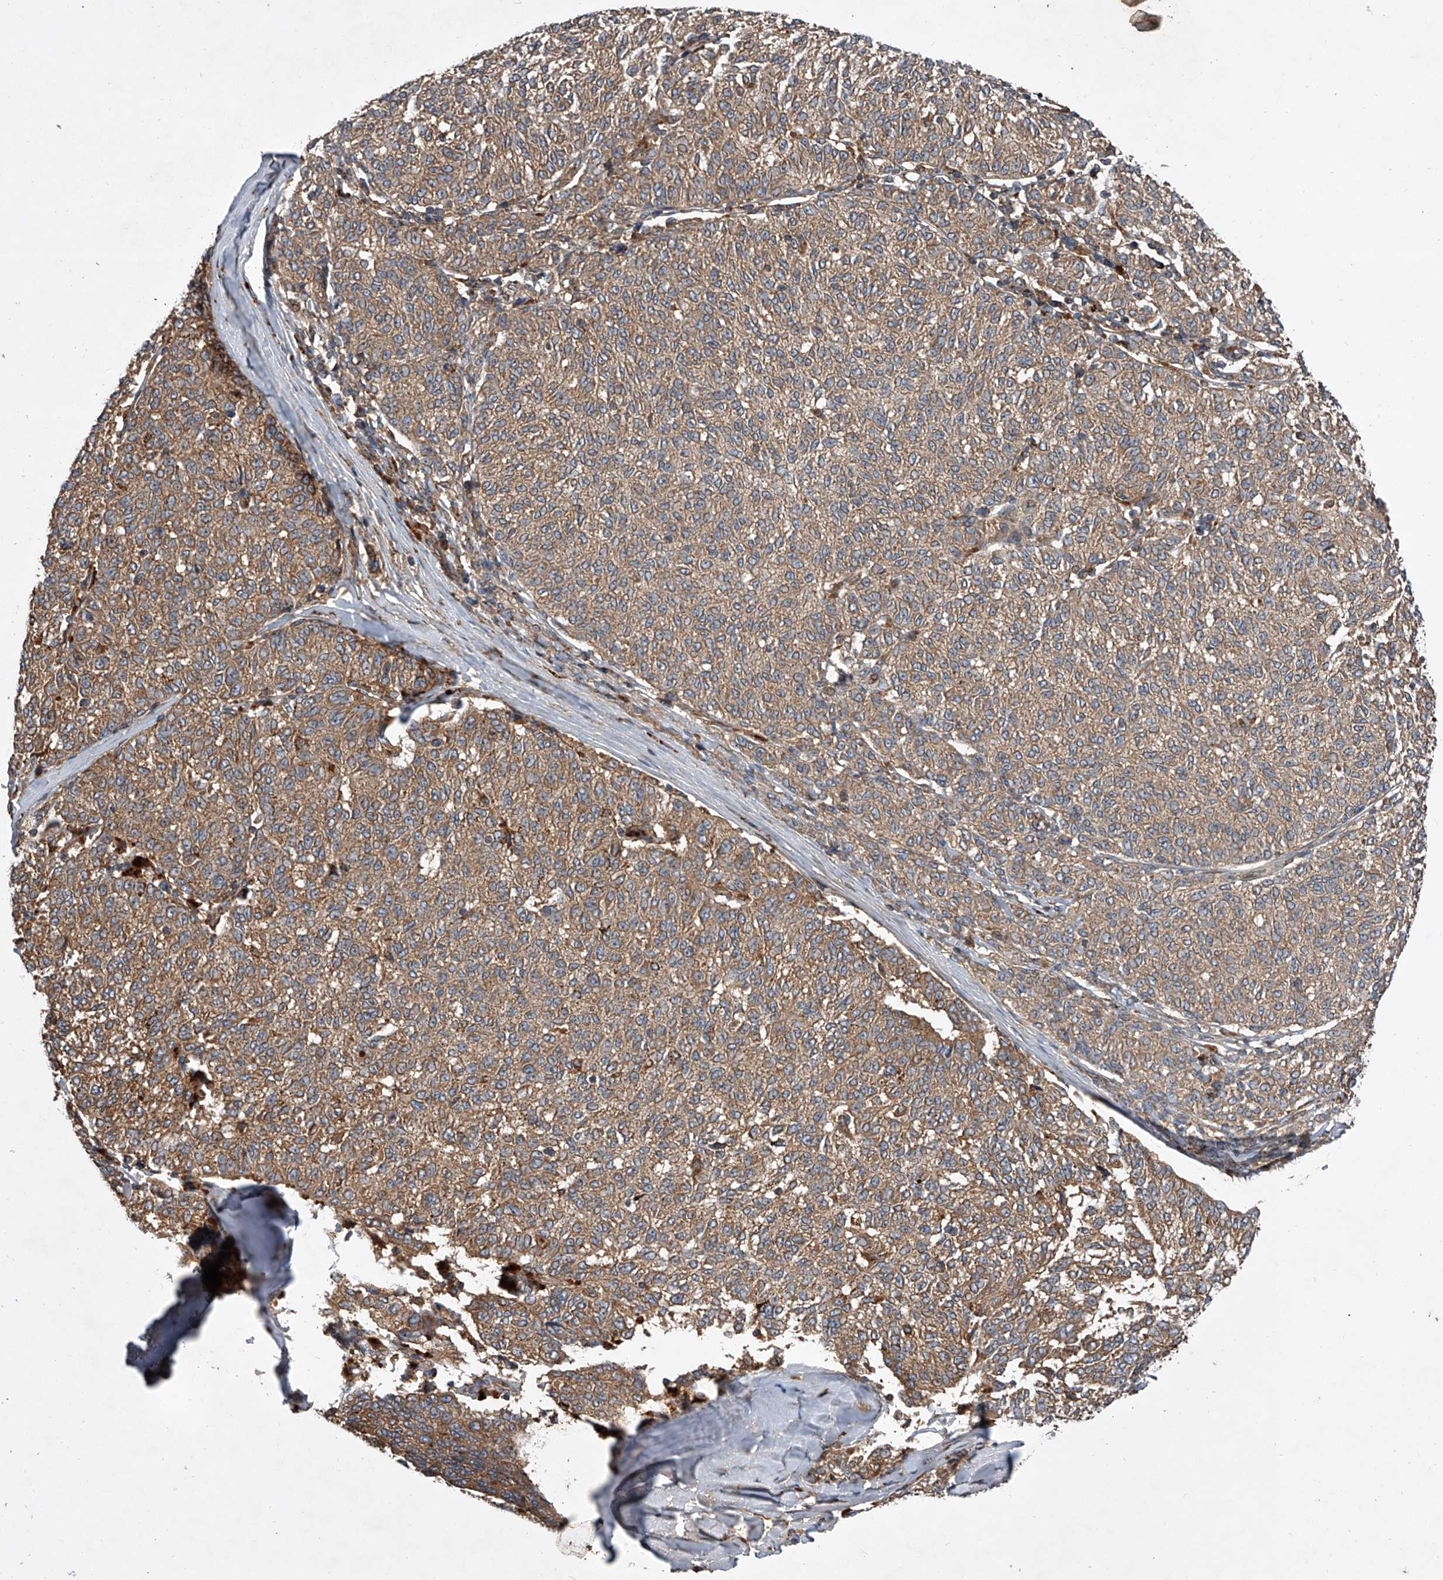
{"staining": {"intensity": "moderate", "quantity": ">75%", "location": "cytoplasmic/membranous"}, "tissue": "melanoma", "cell_type": "Tumor cells", "image_type": "cancer", "snomed": [{"axis": "morphology", "description": "Malignant melanoma, NOS"}, {"axis": "topography", "description": "Skin"}], "caption": "Immunohistochemical staining of human melanoma displays medium levels of moderate cytoplasmic/membranous protein expression in about >75% of tumor cells.", "gene": "USP47", "patient": {"sex": "female", "age": 72}}